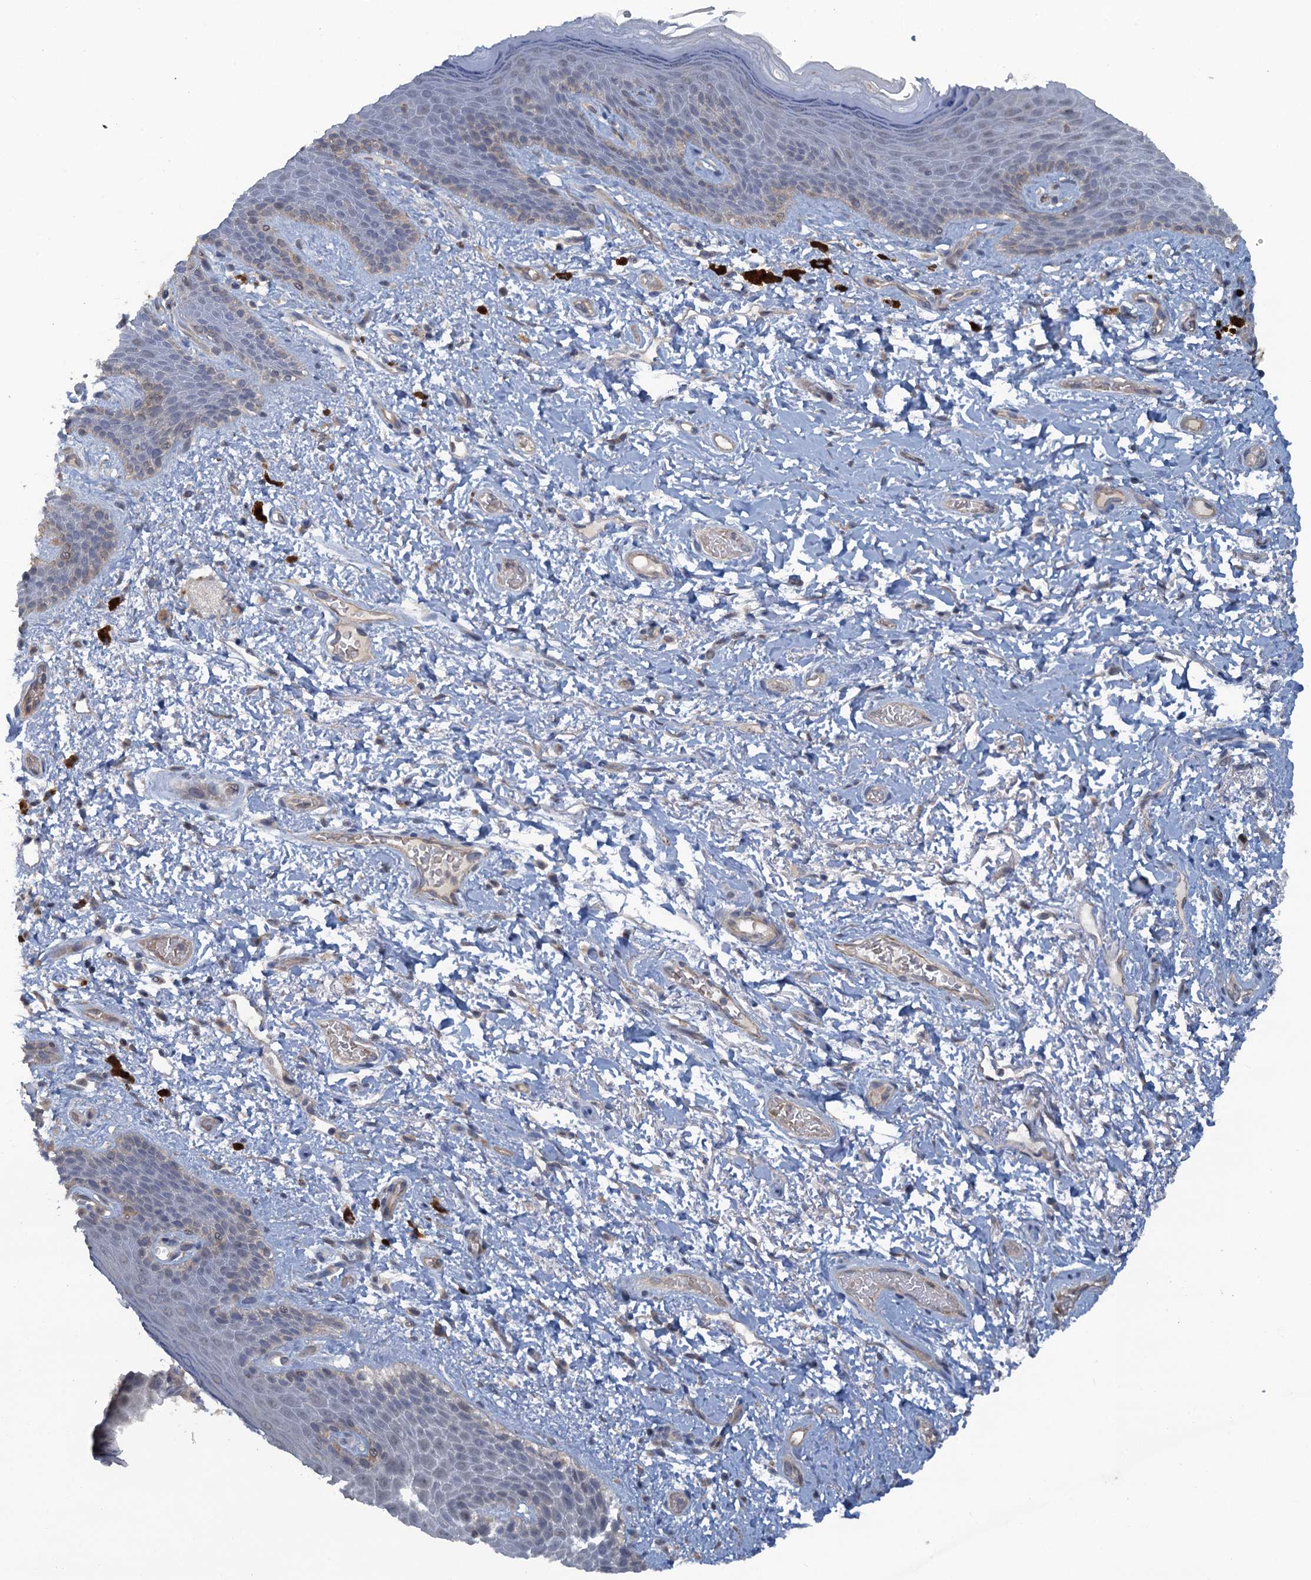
{"staining": {"intensity": "weak", "quantity": "<25%", "location": "cytoplasmic/membranous"}, "tissue": "skin", "cell_type": "Epidermal cells", "image_type": "normal", "snomed": [{"axis": "morphology", "description": "Normal tissue, NOS"}, {"axis": "topography", "description": "Anal"}], "caption": "Immunohistochemistry (IHC) of normal skin reveals no positivity in epidermal cells. (Brightfield microscopy of DAB (3,3'-diaminobenzidine) immunohistochemistry (IHC) at high magnification).", "gene": "MYO16", "patient": {"sex": "female", "age": 46}}